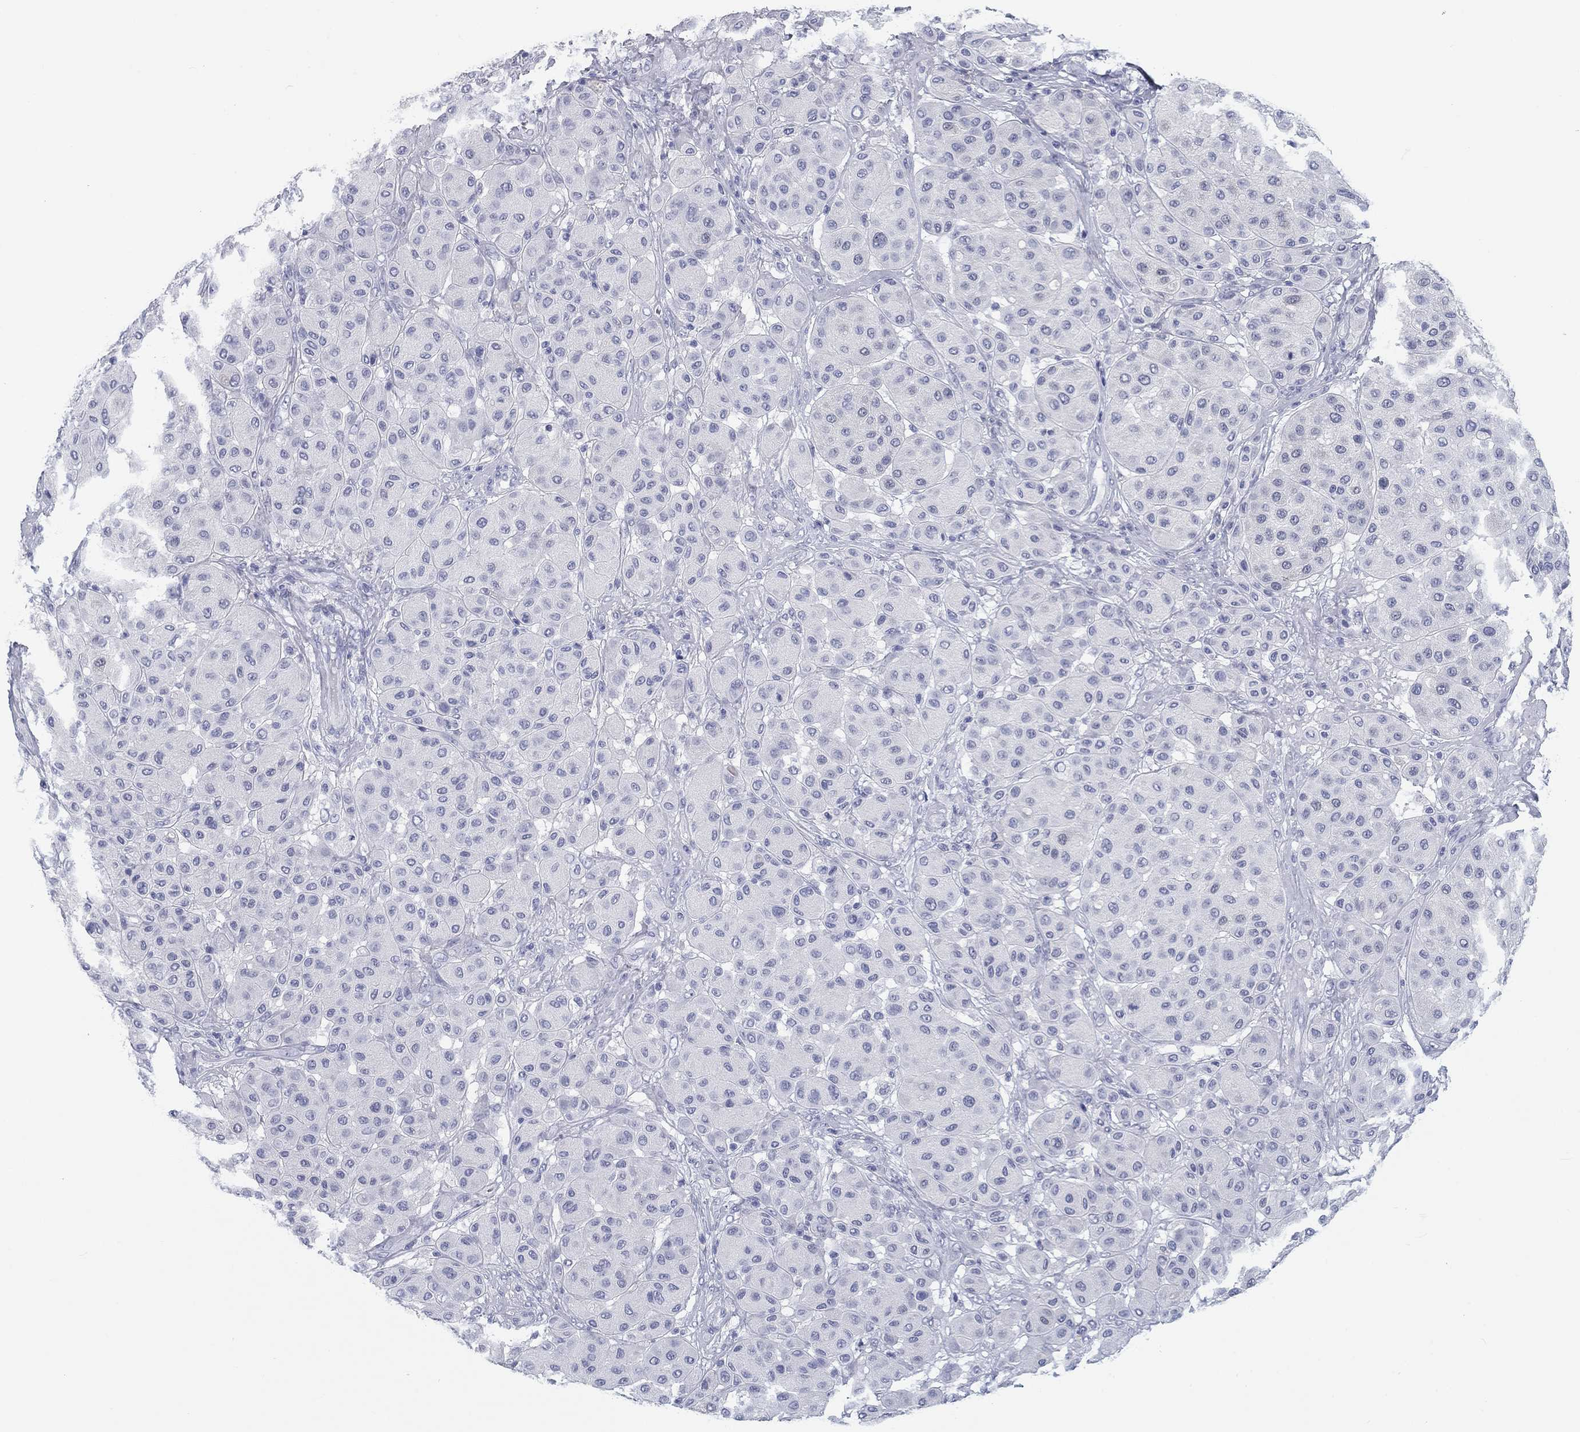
{"staining": {"intensity": "negative", "quantity": "none", "location": "none"}, "tissue": "melanoma", "cell_type": "Tumor cells", "image_type": "cancer", "snomed": [{"axis": "morphology", "description": "Malignant melanoma, Metastatic site"}, {"axis": "topography", "description": "Smooth muscle"}], "caption": "Tumor cells are negative for protein expression in human malignant melanoma (metastatic site).", "gene": "CALB1", "patient": {"sex": "male", "age": 41}}